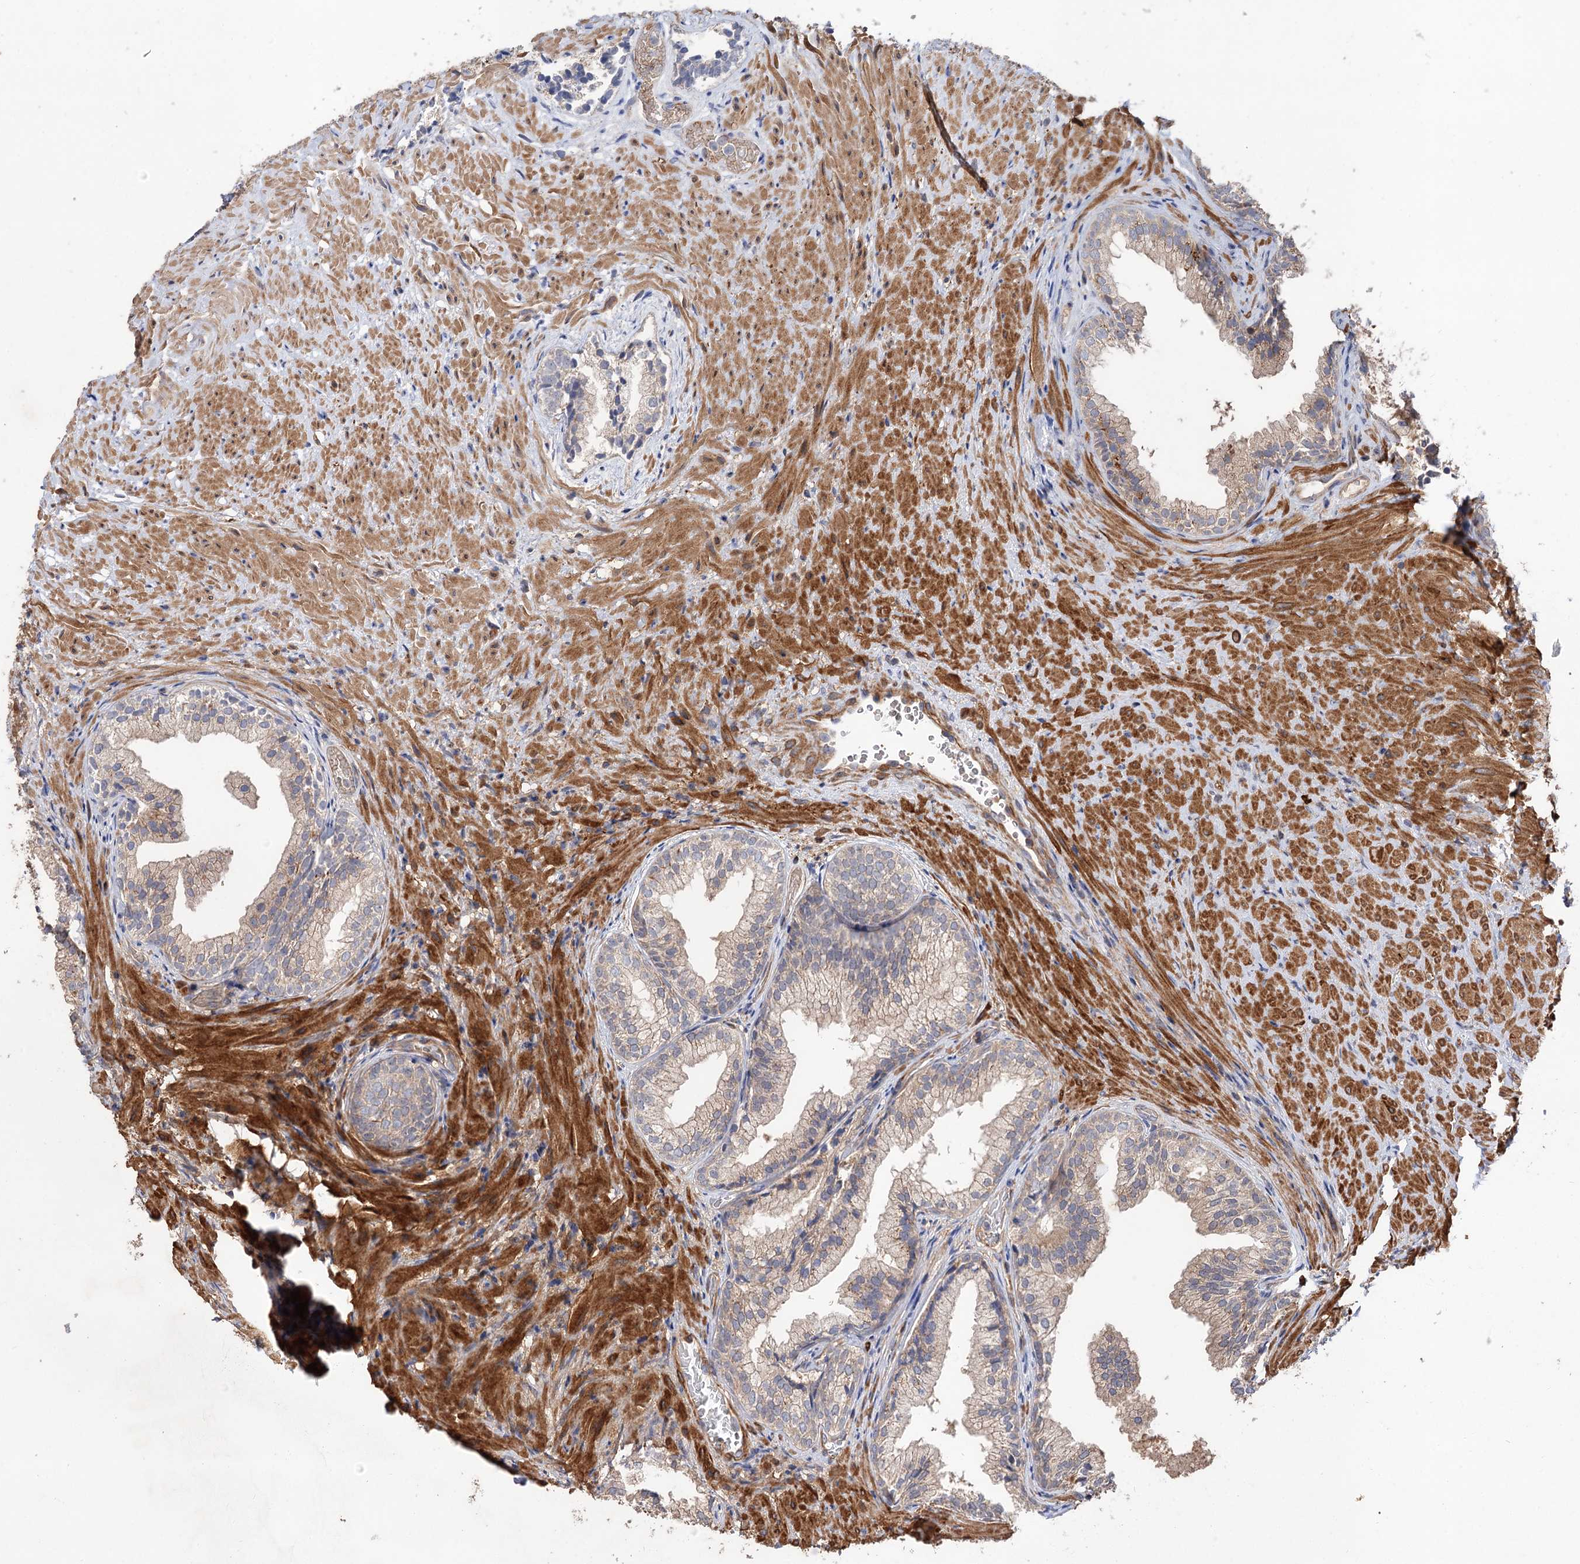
{"staining": {"intensity": "weak", "quantity": "25%-75%", "location": "cytoplasmic/membranous"}, "tissue": "prostate", "cell_type": "Glandular cells", "image_type": "normal", "snomed": [{"axis": "morphology", "description": "Normal tissue, NOS"}, {"axis": "topography", "description": "Prostate"}], "caption": "Protein staining of benign prostate displays weak cytoplasmic/membranous positivity in approximately 25%-75% of glandular cells.", "gene": "FBXW8", "patient": {"sex": "male", "age": 76}}